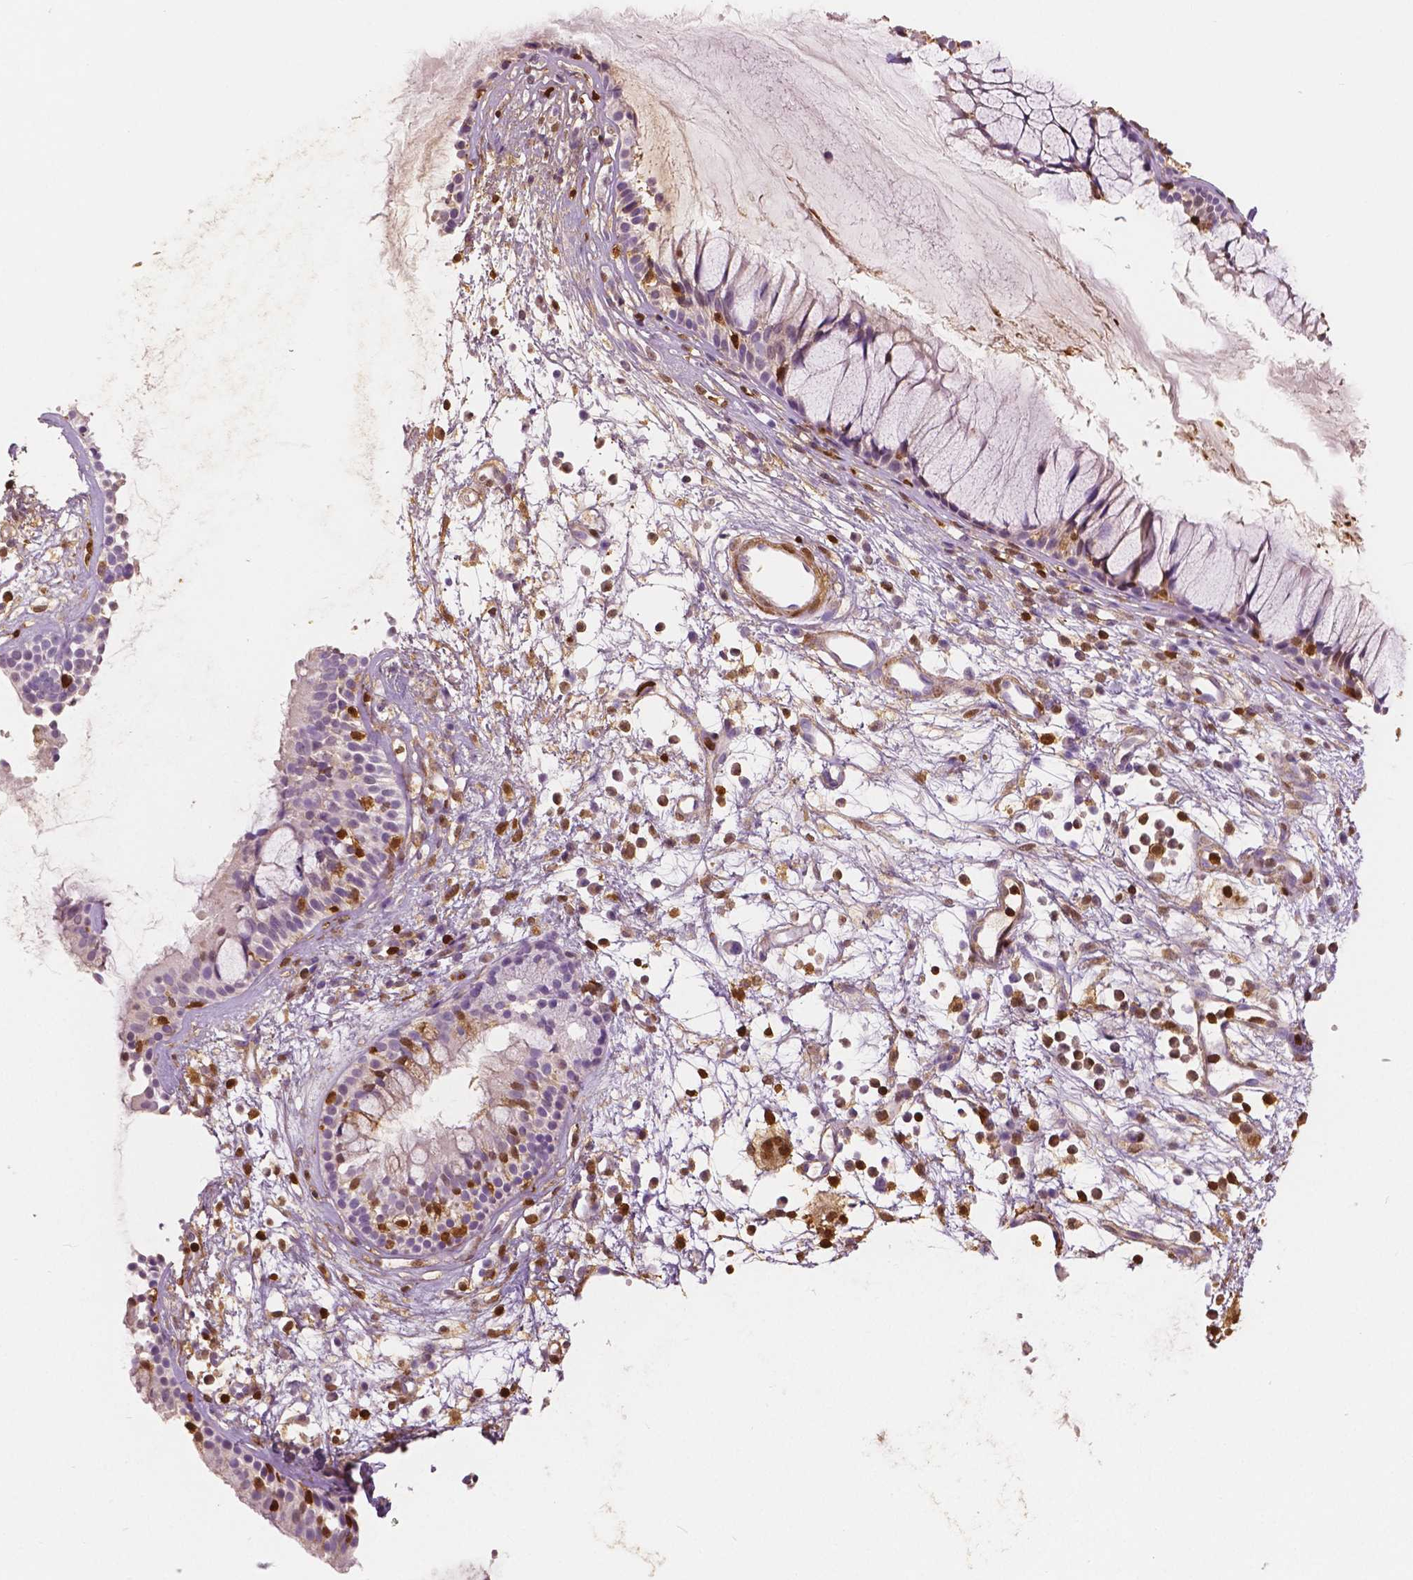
{"staining": {"intensity": "negative", "quantity": "none", "location": "none"}, "tissue": "nasopharynx", "cell_type": "Respiratory epithelial cells", "image_type": "normal", "snomed": [{"axis": "morphology", "description": "Normal tissue, NOS"}, {"axis": "topography", "description": "Nasopharynx"}], "caption": "The image exhibits no significant staining in respiratory epithelial cells of nasopharynx.", "gene": "S100A4", "patient": {"sex": "male", "age": 77}}